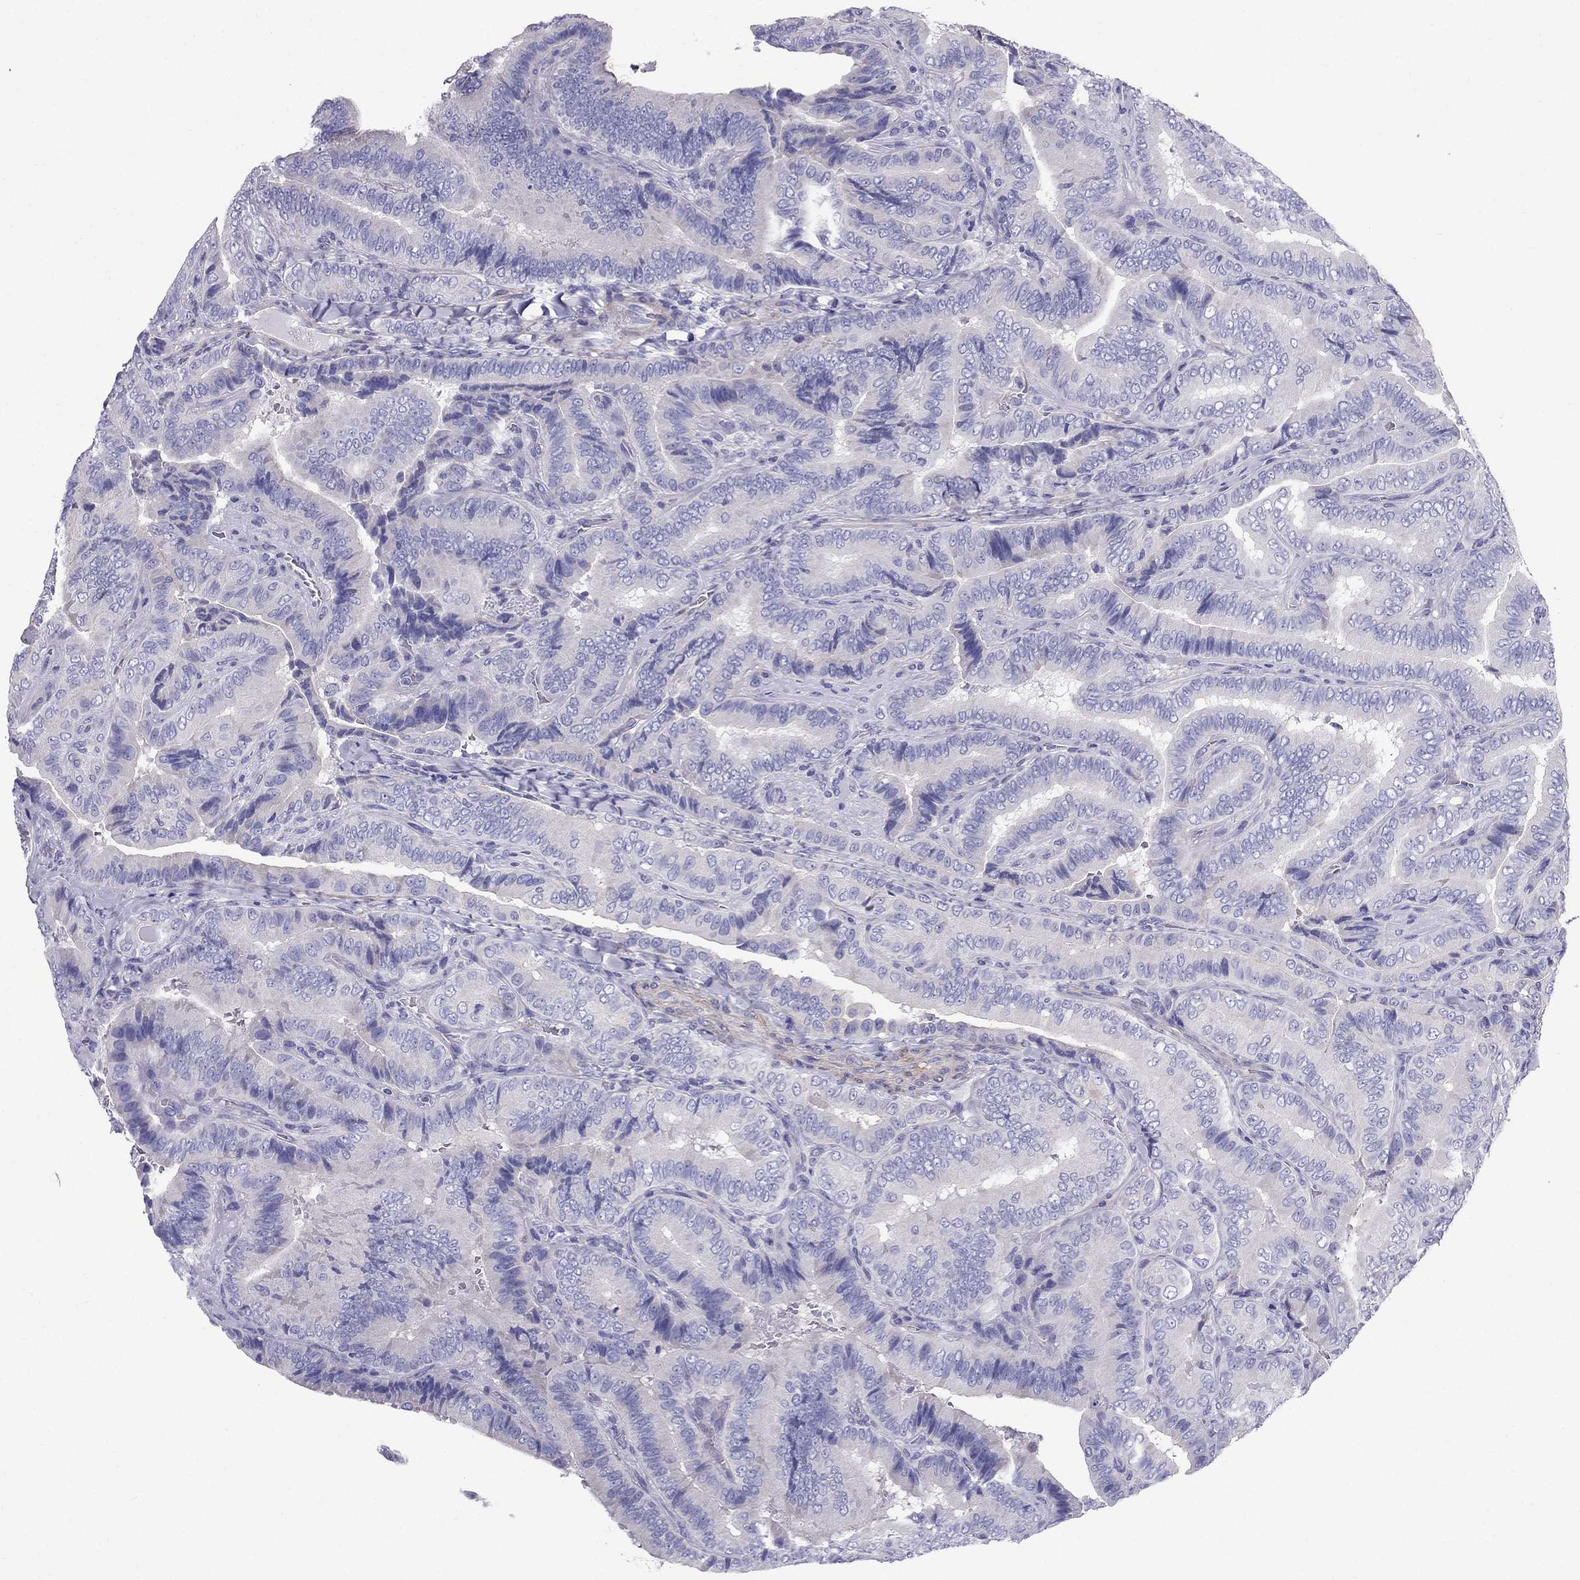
{"staining": {"intensity": "negative", "quantity": "none", "location": "none"}, "tissue": "thyroid cancer", "cell_type": "Tumor cells", "image_type": "cancer", "snomed": [{"axis": "morphology", "description": "Papillary adenocarcinoma, NOS"}, {"axis": "topography", "description": "Thyroid gland"}], "caption": "This is an IHC histopathology image of human thyroid cancer (papillary adenocarcinoma). There is no expression in tumor cells.", "gene": "GPR50", "patient": {"sex": "male", "age": 61}}